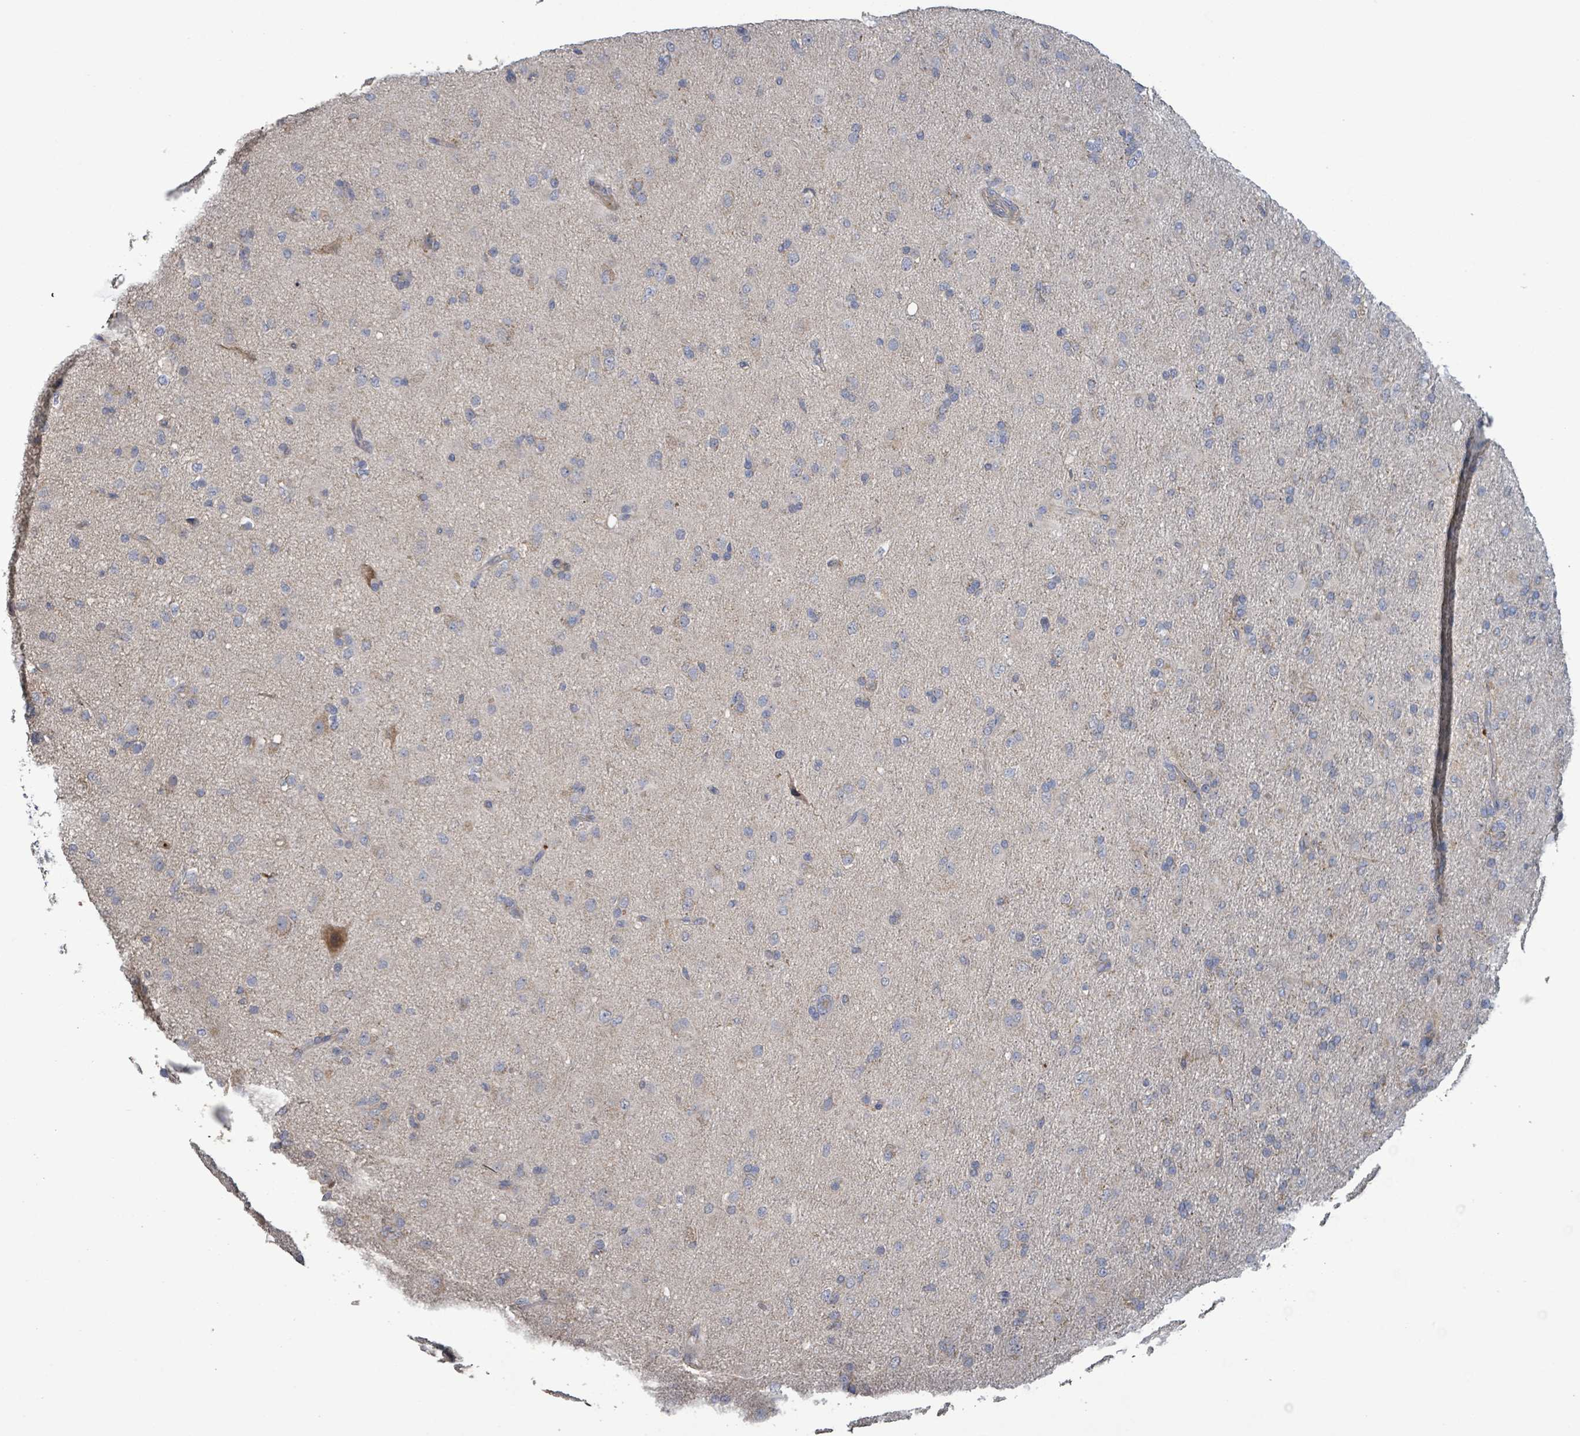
{"staining": {"intensity": "negative", "quantity": "none", "location": "none"}, "tissue": "glioma", "cell_type": "Tumor cells", "image_type": "cancer", "snomed": [{"axis": "morphology", "description": "Glioma, malignant, Low grade"}, {"axis": "topography", "description": "Brain"}], "caption": "Immunohistochemical staining of human low-grade glioma (malignant) displays no significant positivity in tumor cells. (DAB immunohistochemistry (IHC) with hematoxylin counter stain).", "gene": "PLAAT1", "patient": {"sex": "male", "age": 65}}